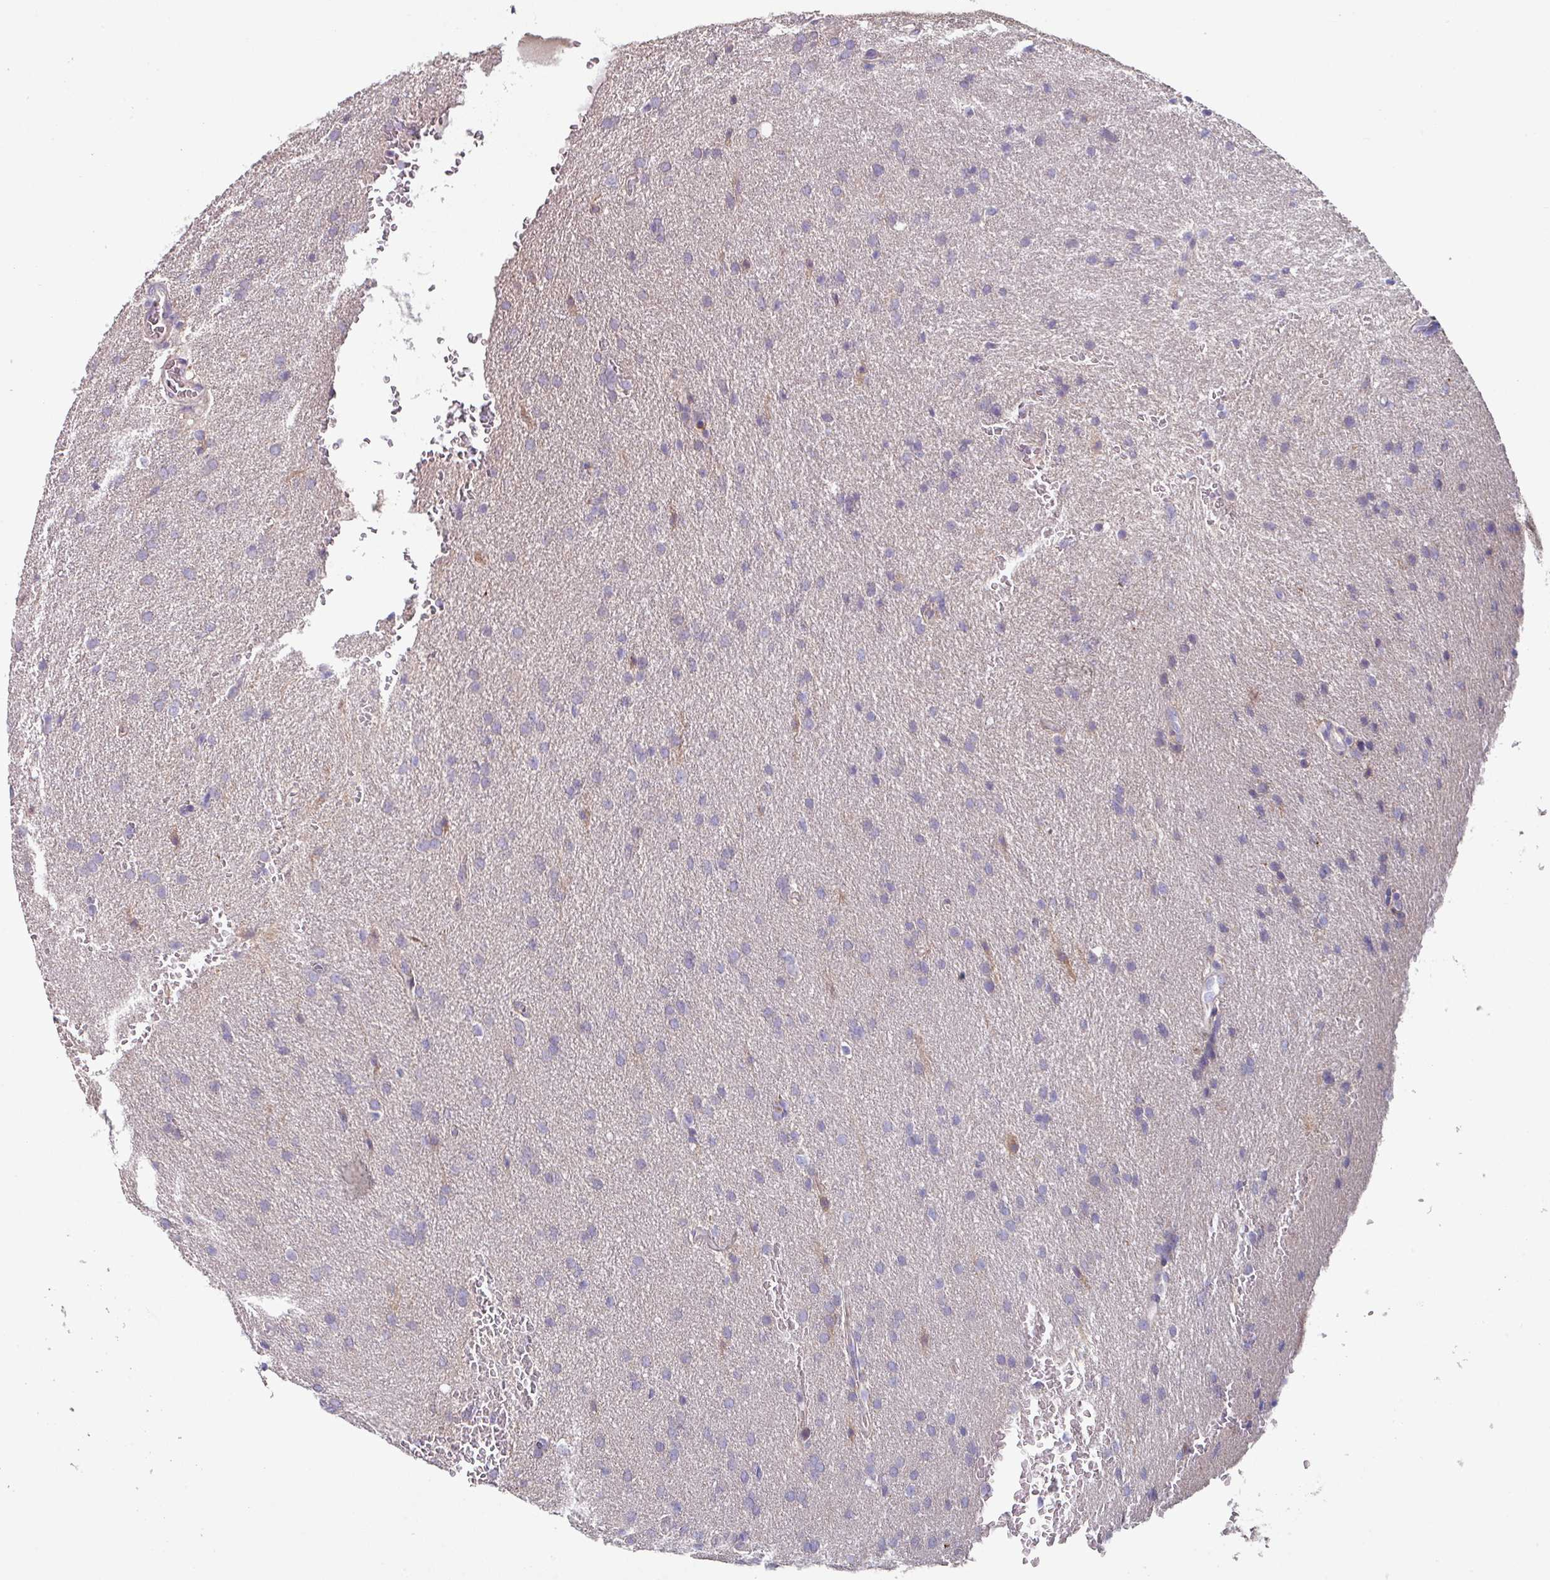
{"staining": {"intensity": "negative", "quantity": "none", "location": "none"}, "tissue": "glioma", "cell_type": "Tumor cells", "image_type": "cancer", "snomed": [{"axis": "morphology", "description": "Glioma, malignant, Low grade"}, {"axis": "topography", "description": "Brain"}], "caption": "Protein analysis of malignant glioma (low-grade) exhibits no significant positivity in tumor cells.", "gene": "TMEM132A", "patient": {"sex": "female", "age": 33}}